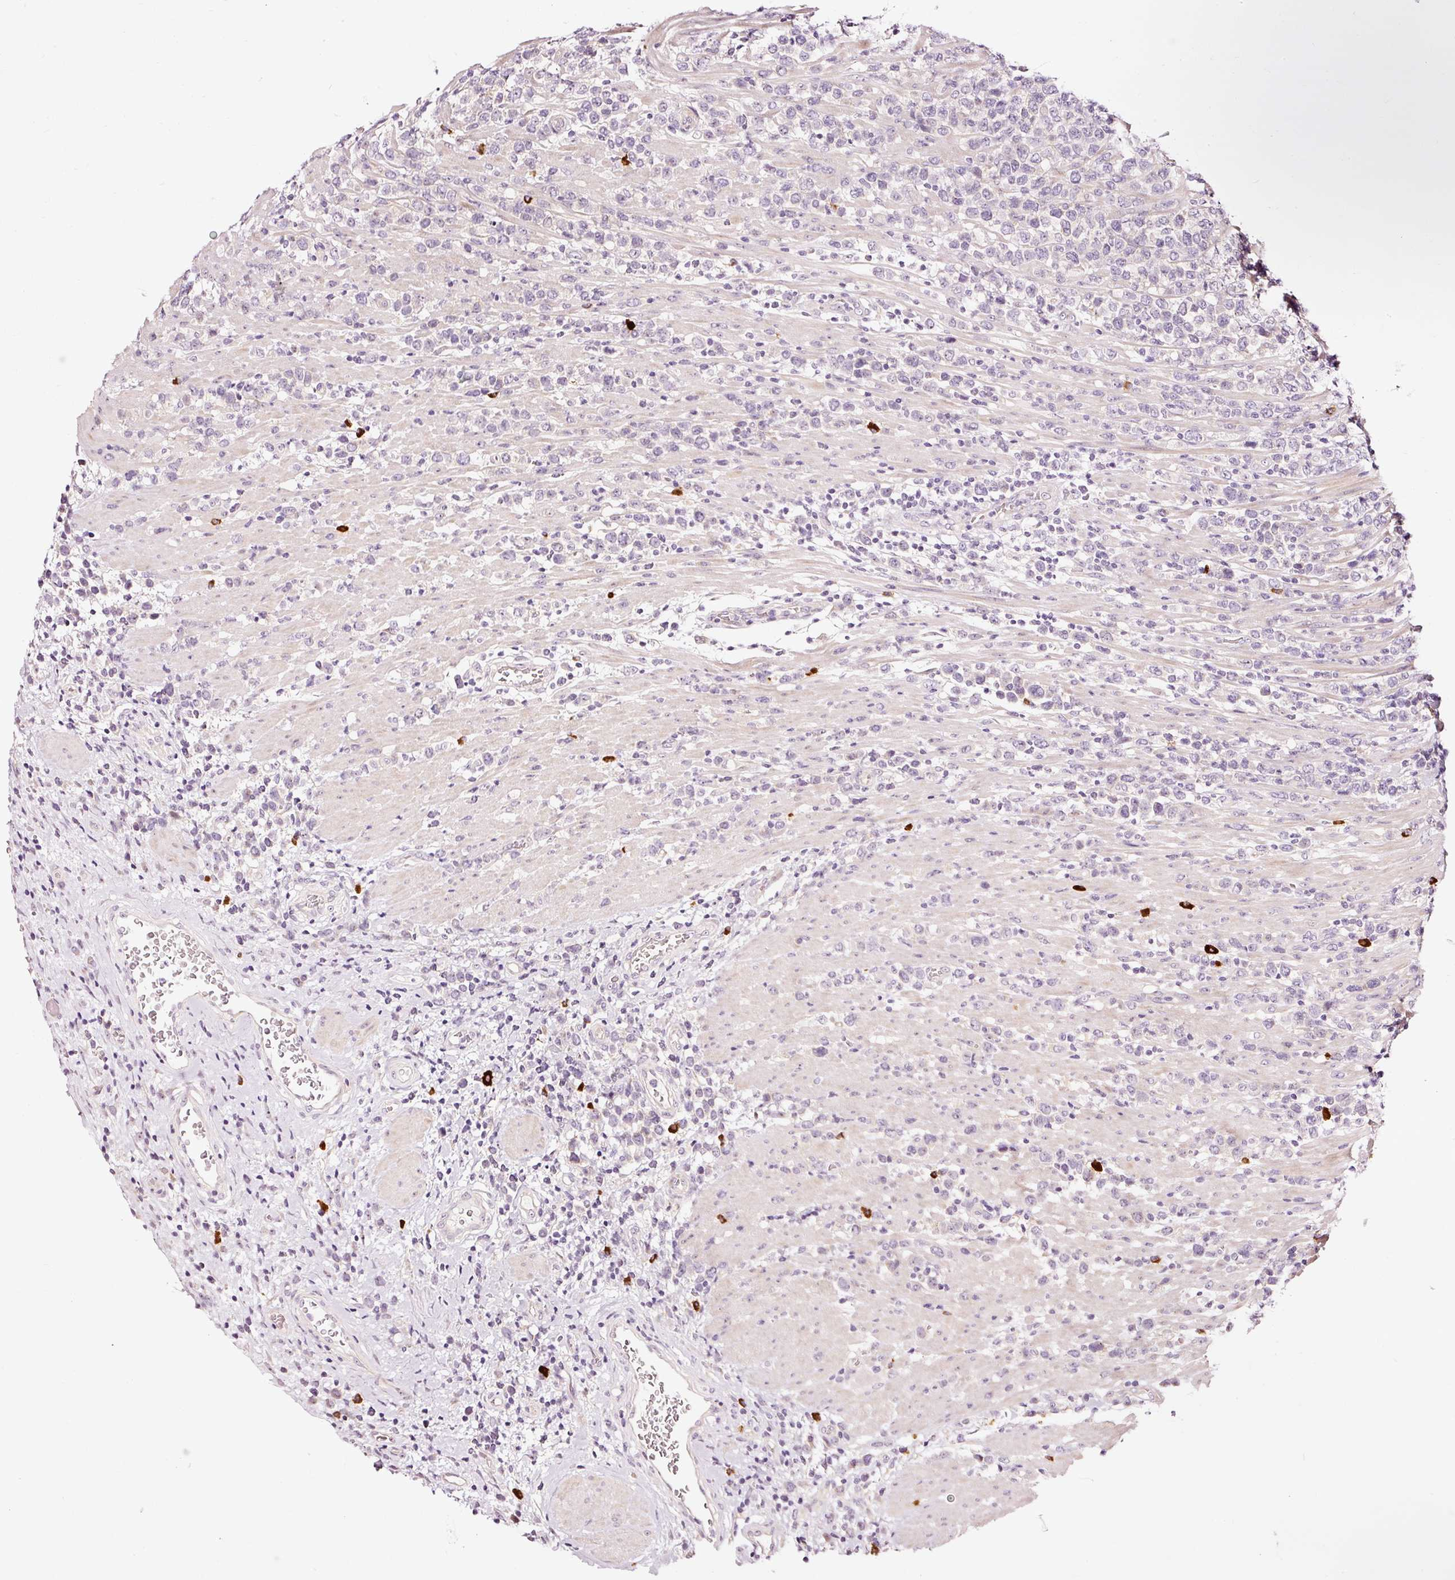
{"staining": {"intensity": "negative", "quantity": "none", "location": "none"}, "tissue": "lymphoma", "cell_type": "Tumor cells", "image_type": "cancer", "snomed": [{"axis": "morphology", "description": "Malignant lymphoma, non-Hodgkin's type, High grade"}, {"axis": "topography", "description": "Soft tissue"}], "caption": "Human high-grade malignant lymphoma, non-Hodgkin's type stained for a protein using IHC shows no staining in tumor cells.", "gene": "UTP14A", "patient": {"sex": "female", "age": 56}}